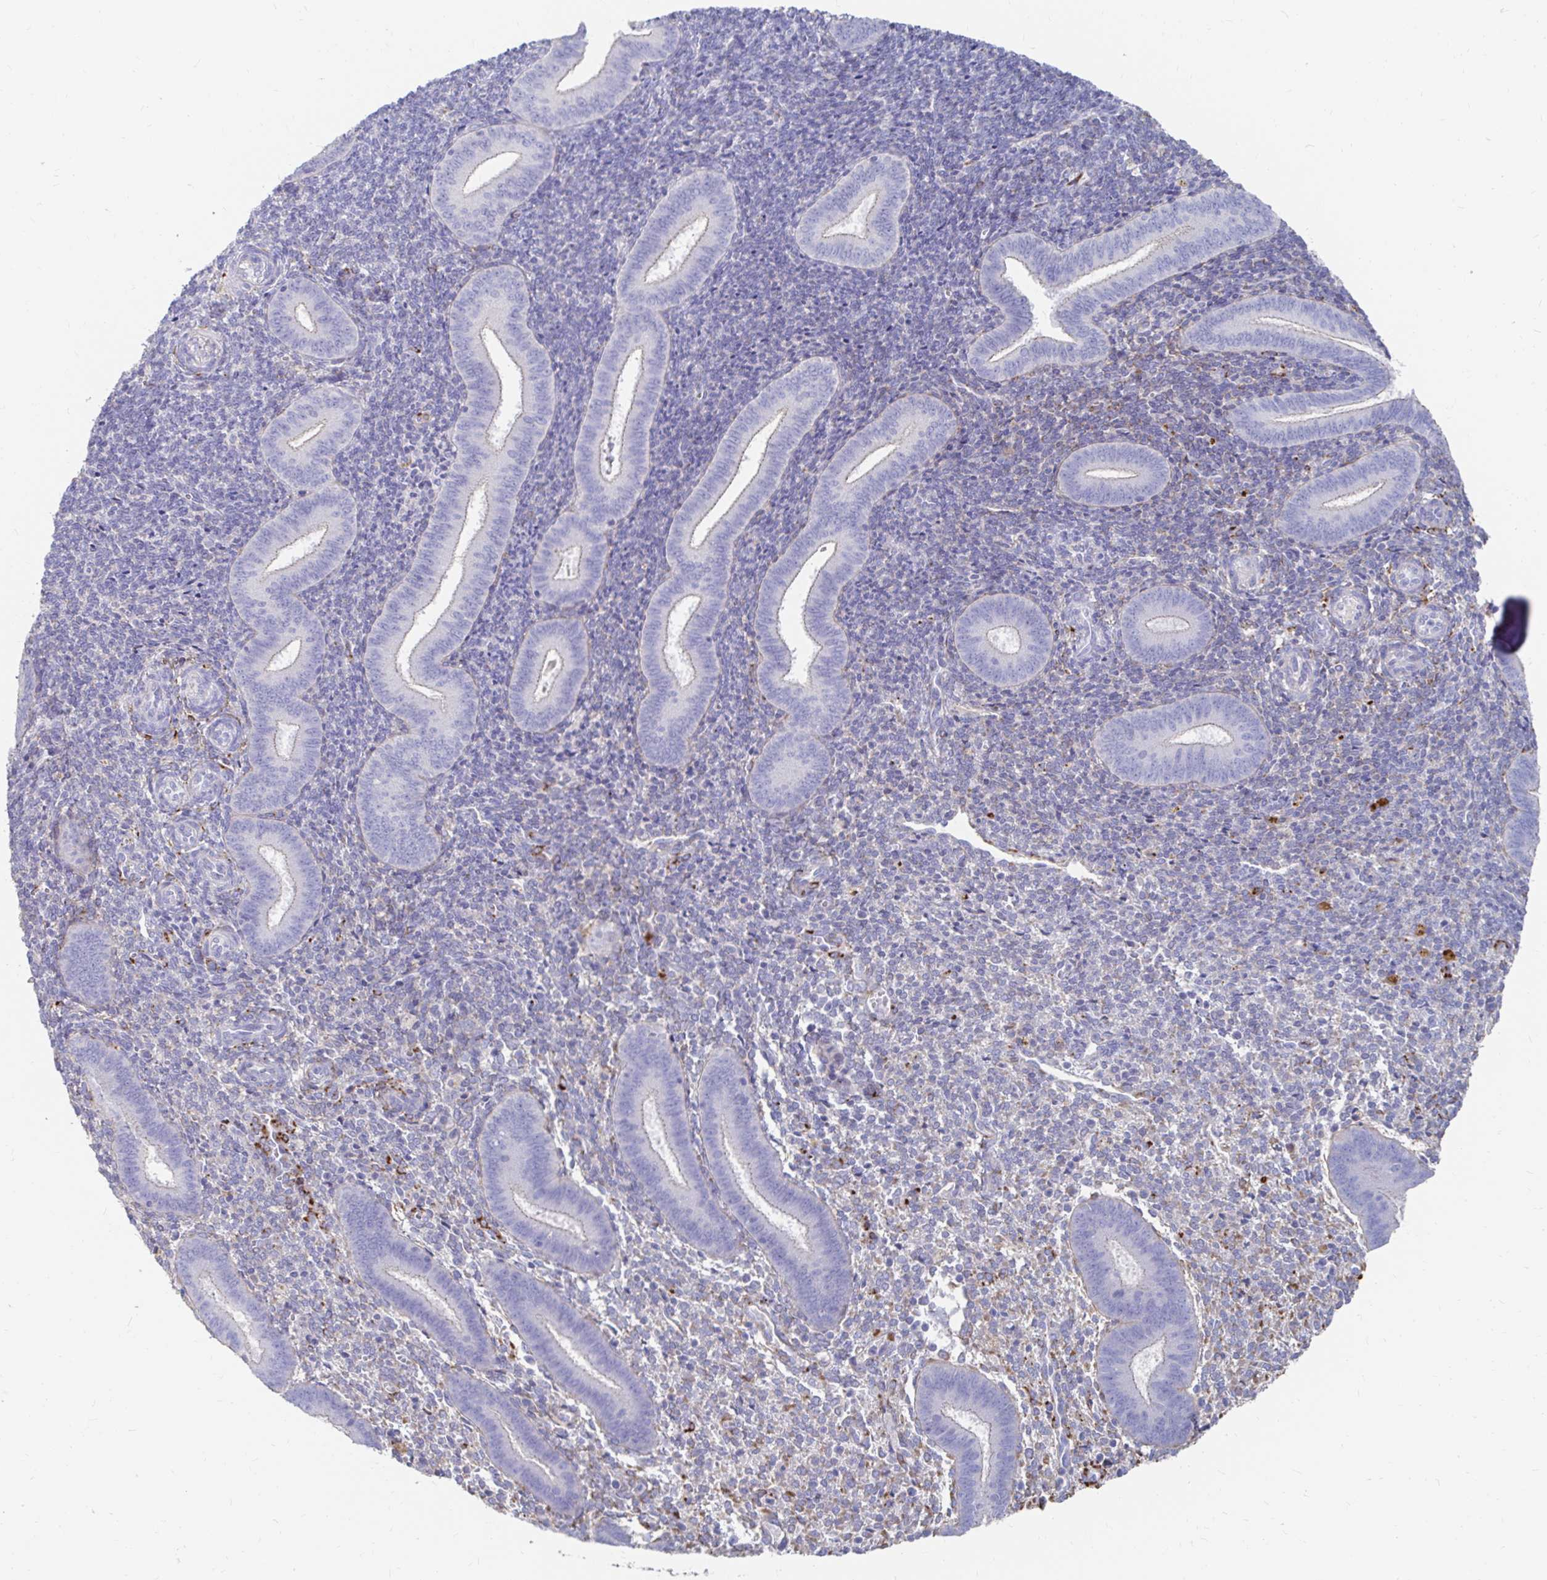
{"staining": {"intensity": "negative", "quantity": "none", "location": "none"}, "tissue": "endometrium", "cell_type": "Cells in endometrial stroma", "image_type": "normal", "snomed": [{"axis": "morphology", "description": "Normal tissue, NOS"}, {"axis": "topography", "description": "Endometrium"}], "caption": "IHC micrograph of normal endometrium: human endometrium stained with DAB (3,3'-diaminobenzidine) demonstrates no significant protein positivity in cells in endometrial stroma.", "gene": "LAMC3", "patient": {"sex": "female", "age": 25}}